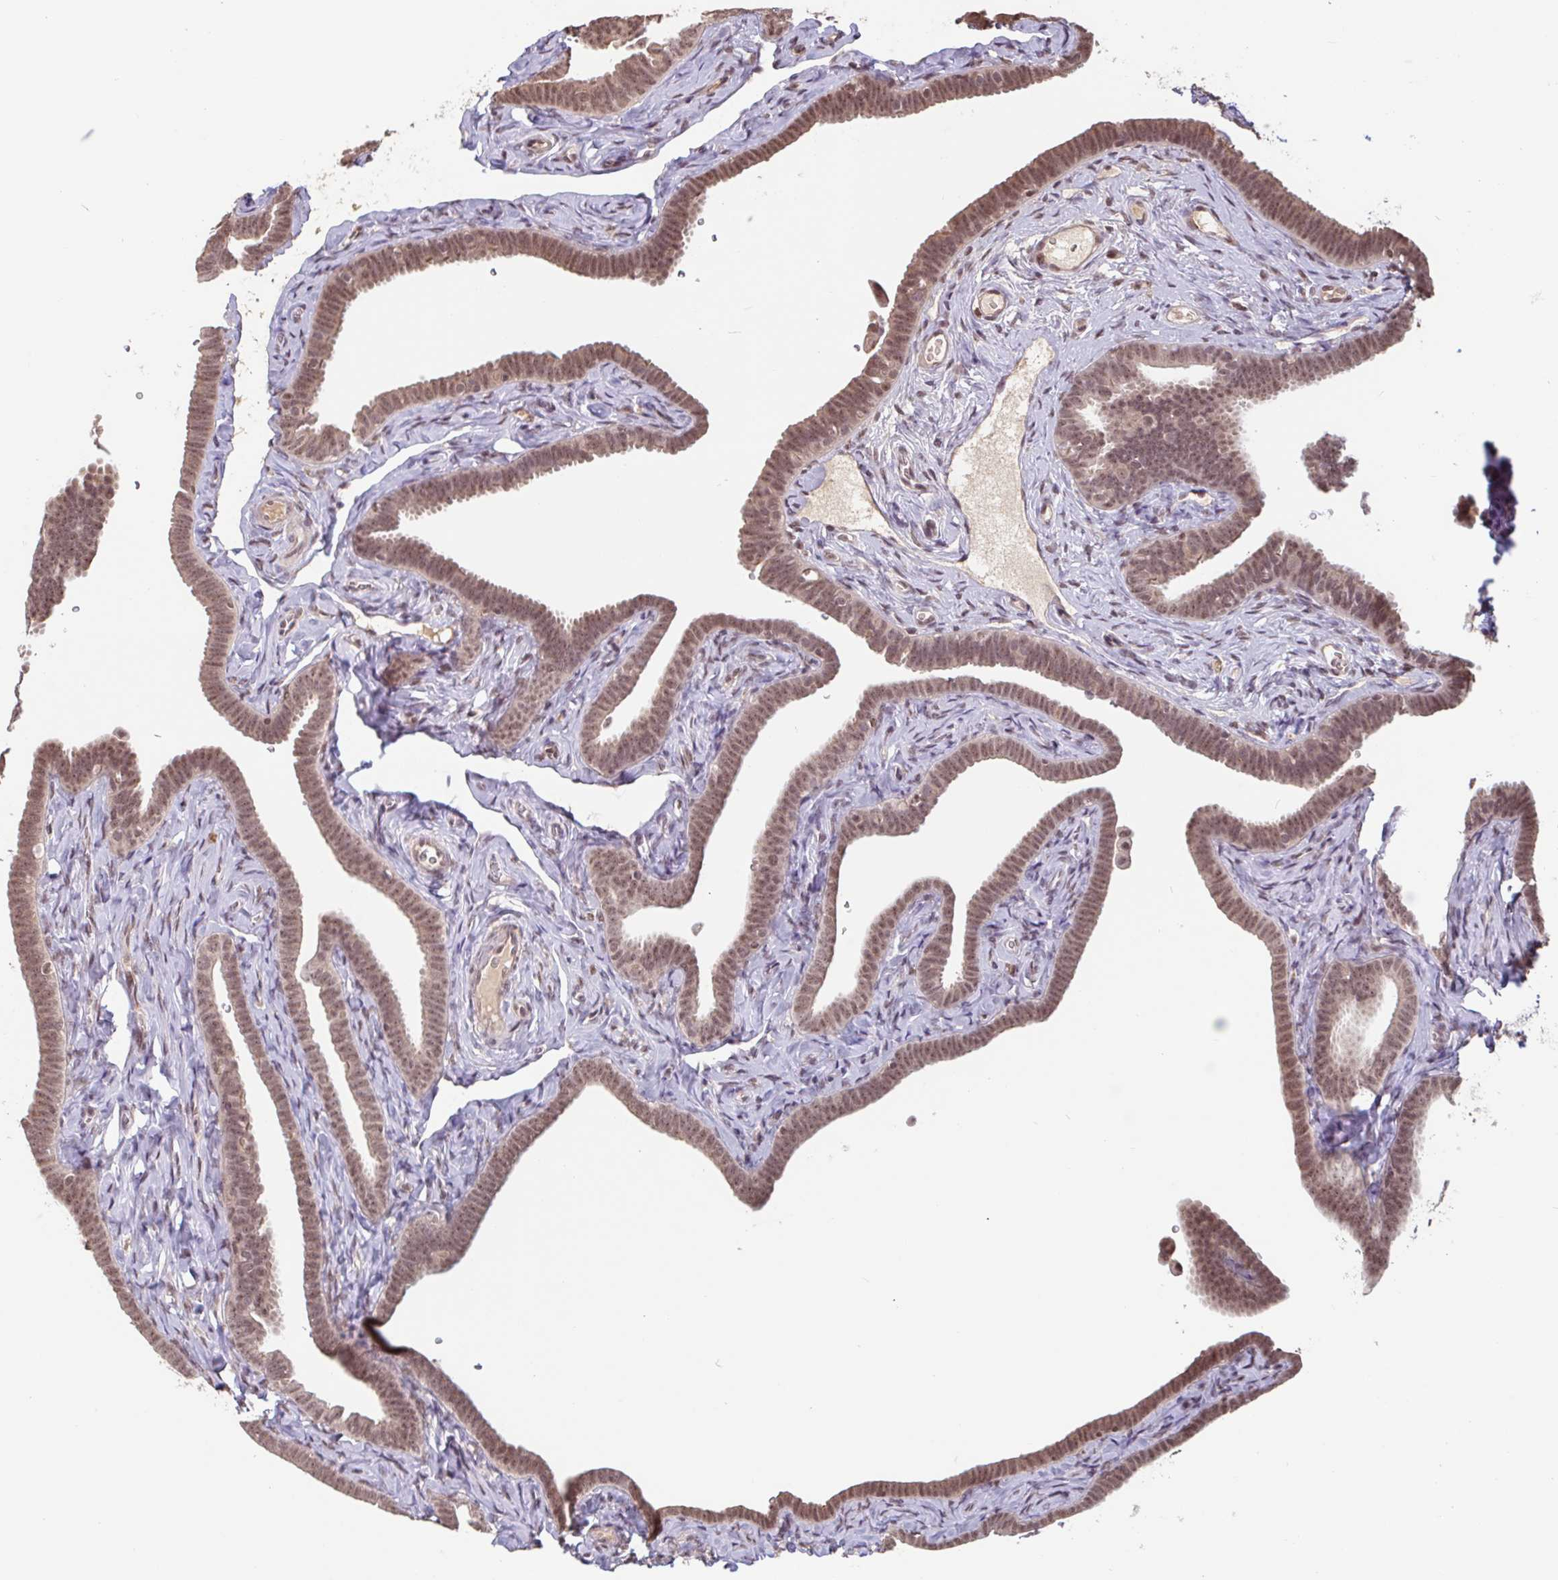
{"staining": {"intensity": "moderate", "quantity": ">75%", "location": "nuclear"}, "tissue": "fallopian tube", "cell_type": "Glandular cells", "image_type": "normal", "snomed": [{"axis": "morphology", "description": "Normal tissue, NOS"}, {"axis": "topography", "description": "Fallopian tube"}], "caption": "Glandular cells demonstrate moderate nuclear positivity in about >75% of cells in normal fallopian tube.", "gene": "DR1", "patient": {"sex": "female", "age": 69}}